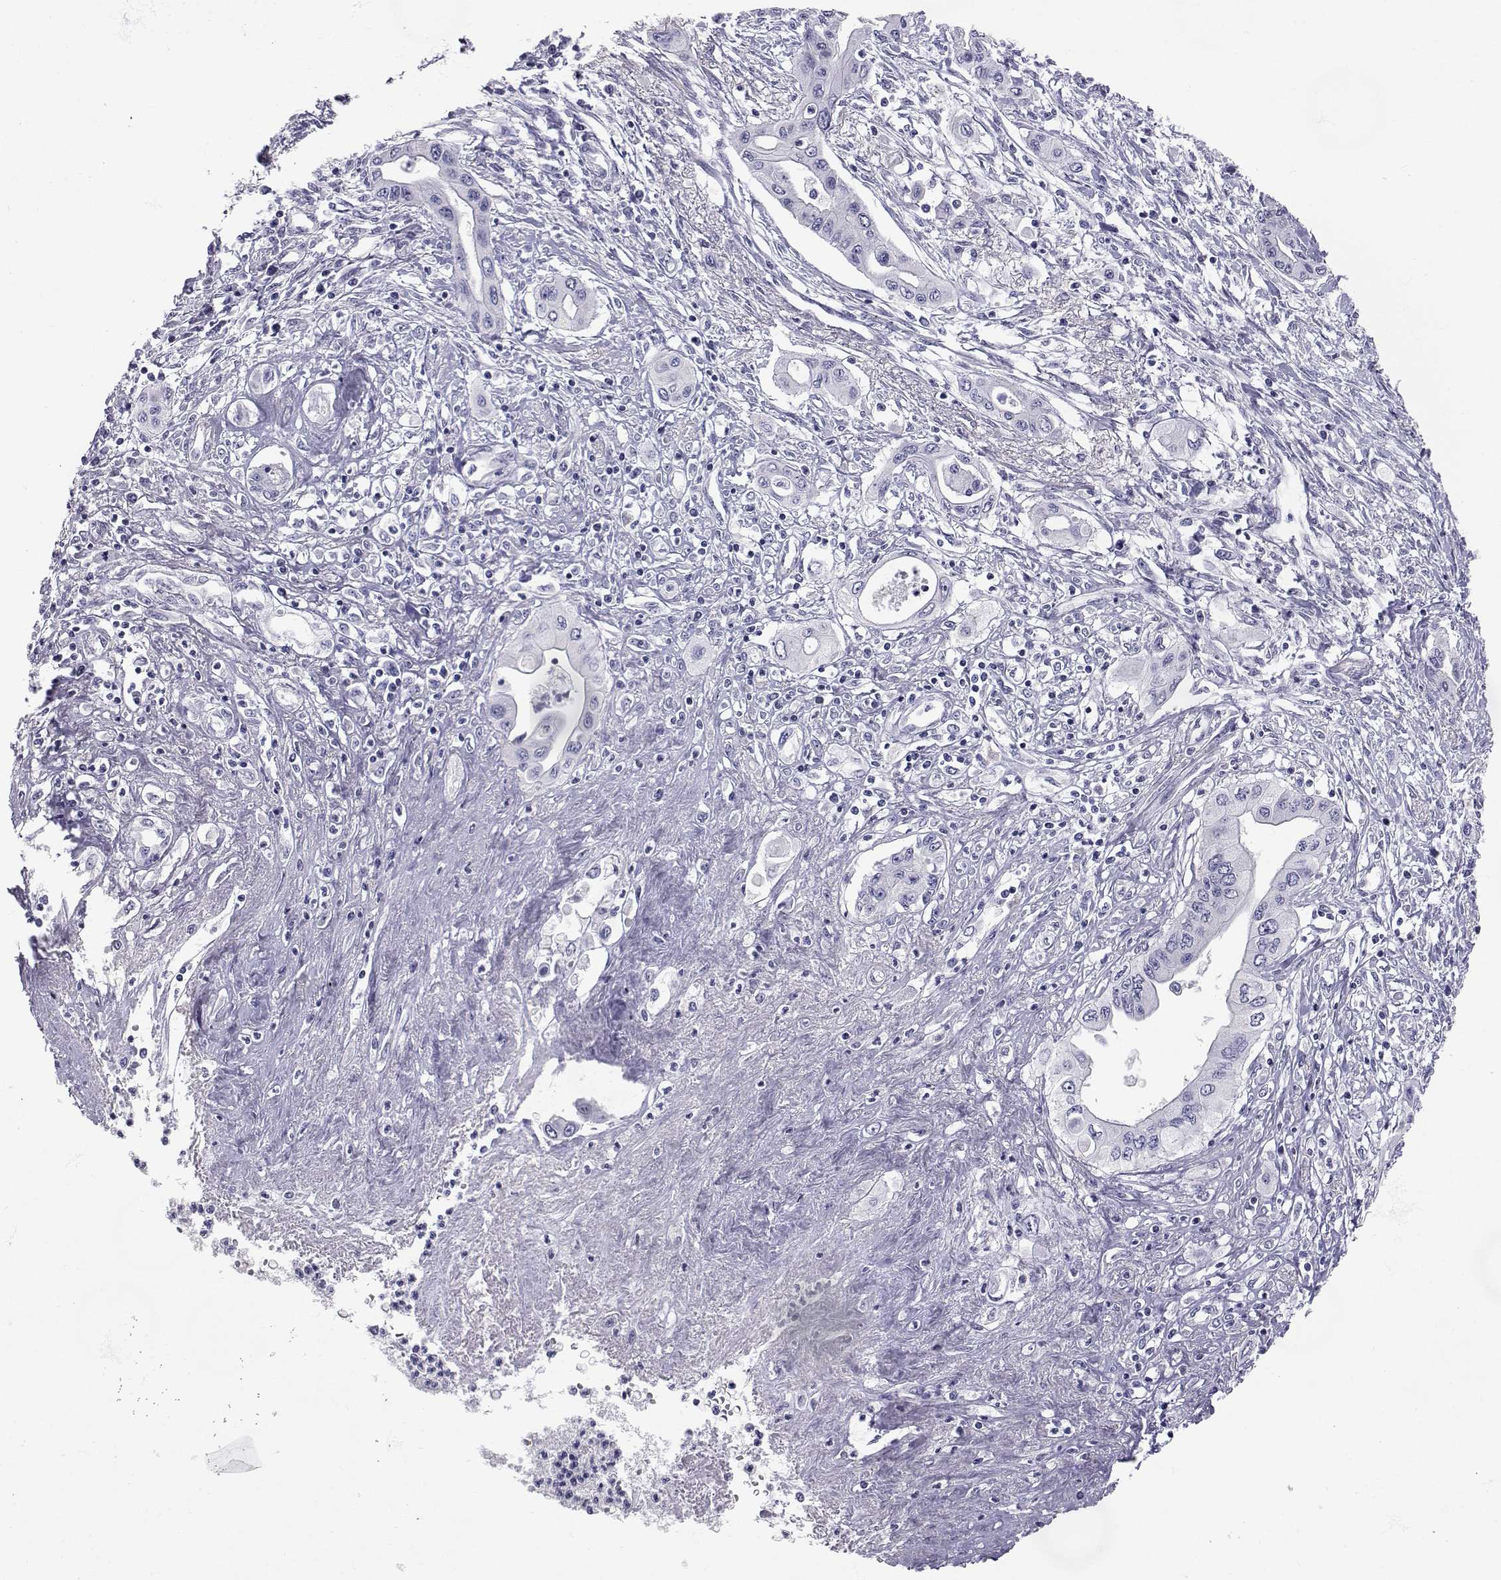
{"staining": {"intensity": "negative", "quantity": "none", "location": "none"}, "tissue": "pancreatic cancer", "cell_type": "Tumor cells", "image_type": "cancer", "snomed": [{"axis": "morphology", "description": "Adenocarcinoma, NOS"}, {"axis": "topography", "description": "Pancreas"}], "caption": "Immunohistochemistry micrograph of pancreatic adenocarcinoma stained for a protein (brown), which demonstrates no expression in tumor cells.", "gene": "SLC6A3", "patient": {"sex": "female", "age": 62}}